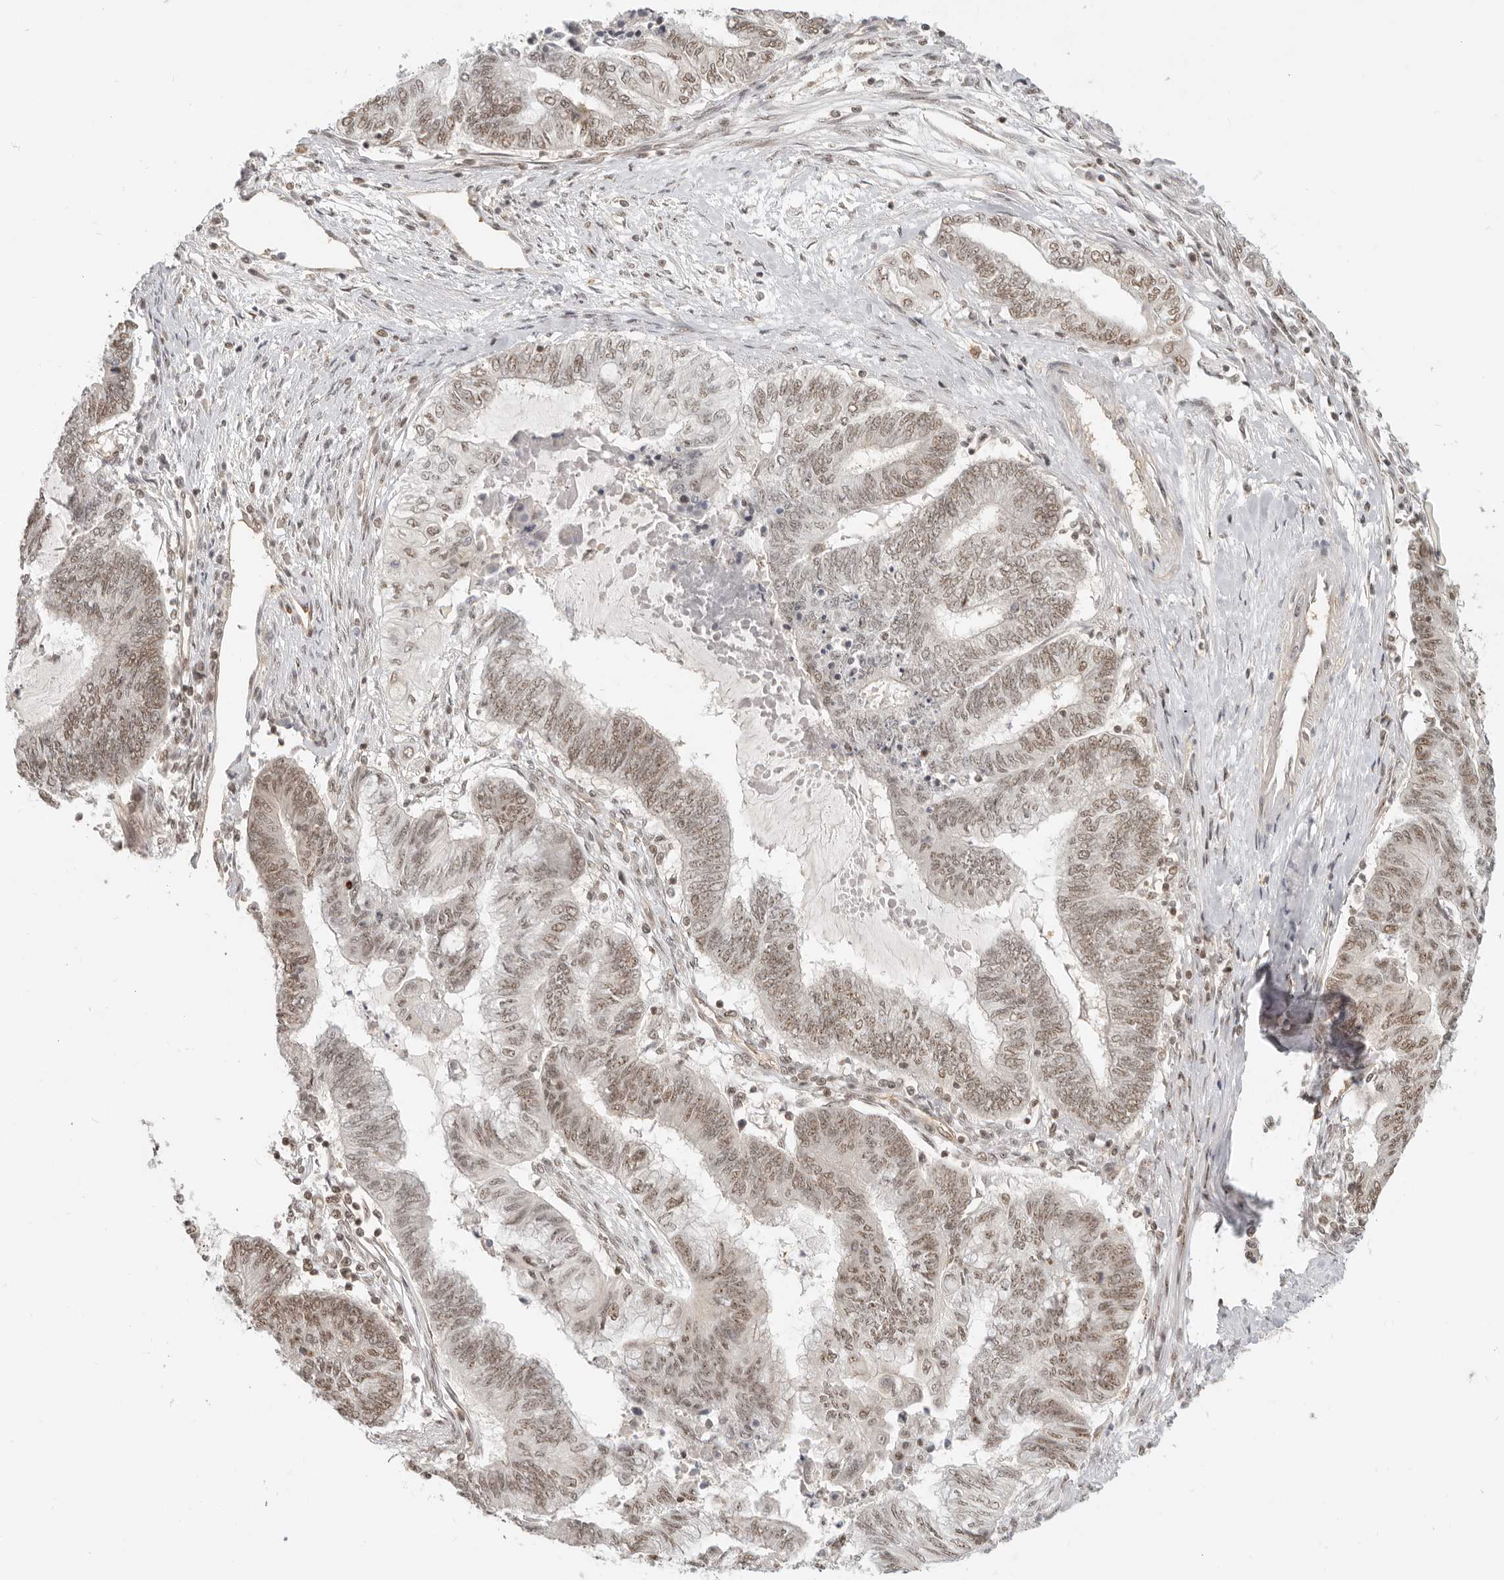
{"staining": {"intensity": "moderate", "quantity": ">75%", "location": "nuclear"}, "tissue": "endometrial cancer", "cell_type": "Tumor cells", "image_type": "cancer", "snomed": [{"axis": "morphology", "description": "Adenocarcinoma, NOS"}, {"axis": "topography", "description": "Uterus"}, {"axis": "topography", "description": "Endometrium"}], "caption": "This micrograph reveals endometrial cancer (adenocarcinoma) stained with IHC to label a protein in brown. The nuclear of tumor cells show moderate positivity for the protein. Nuclei are counter-stained blue.", "gene": "BAP1", "patient": {"sex": "female", "age": 70}}